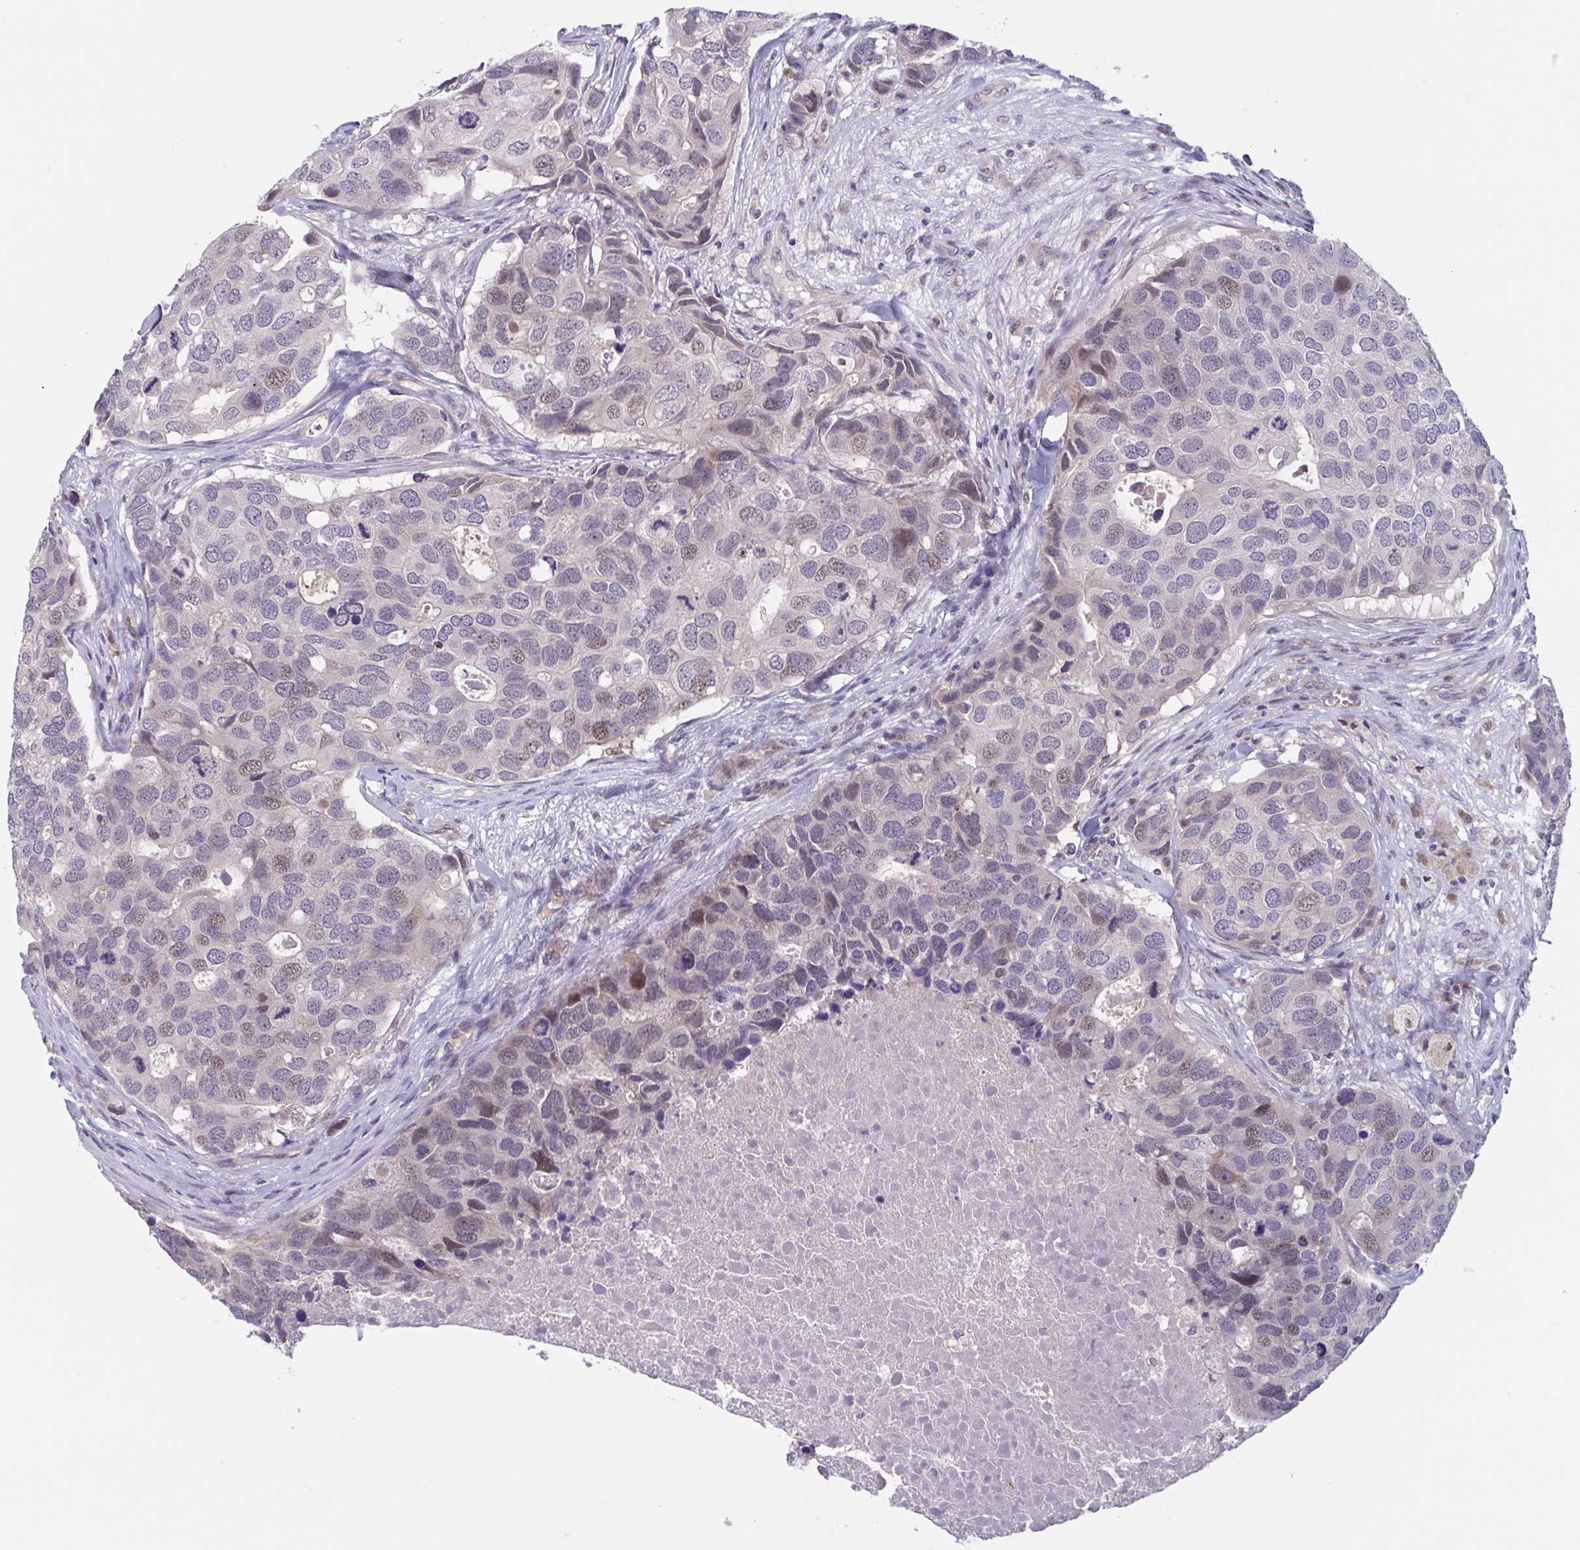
{"staining": {"intensity": "moderate", "quantity": "<25%", "location": "nuclear"}, "tissue": "breast cancer", "cell_type": "Tumor cells", "image_type": "cancer", "snomed": [{"axis": "morphology", "description": "Duct carcinoma"}, {"axis": "topography", "description": "Breast"}], "caption": "IHC of breast cancer (infiltrating ductal carcinoma) displays low levels of moderate nuclear positivity in about <25% of tumor cells. (DAB (3,3'-diaminobenzidine) IHC with brightfield microscopy, high magnification).", "gene": "RIOK1", "patient": {"sex": "female", "age": 83}}